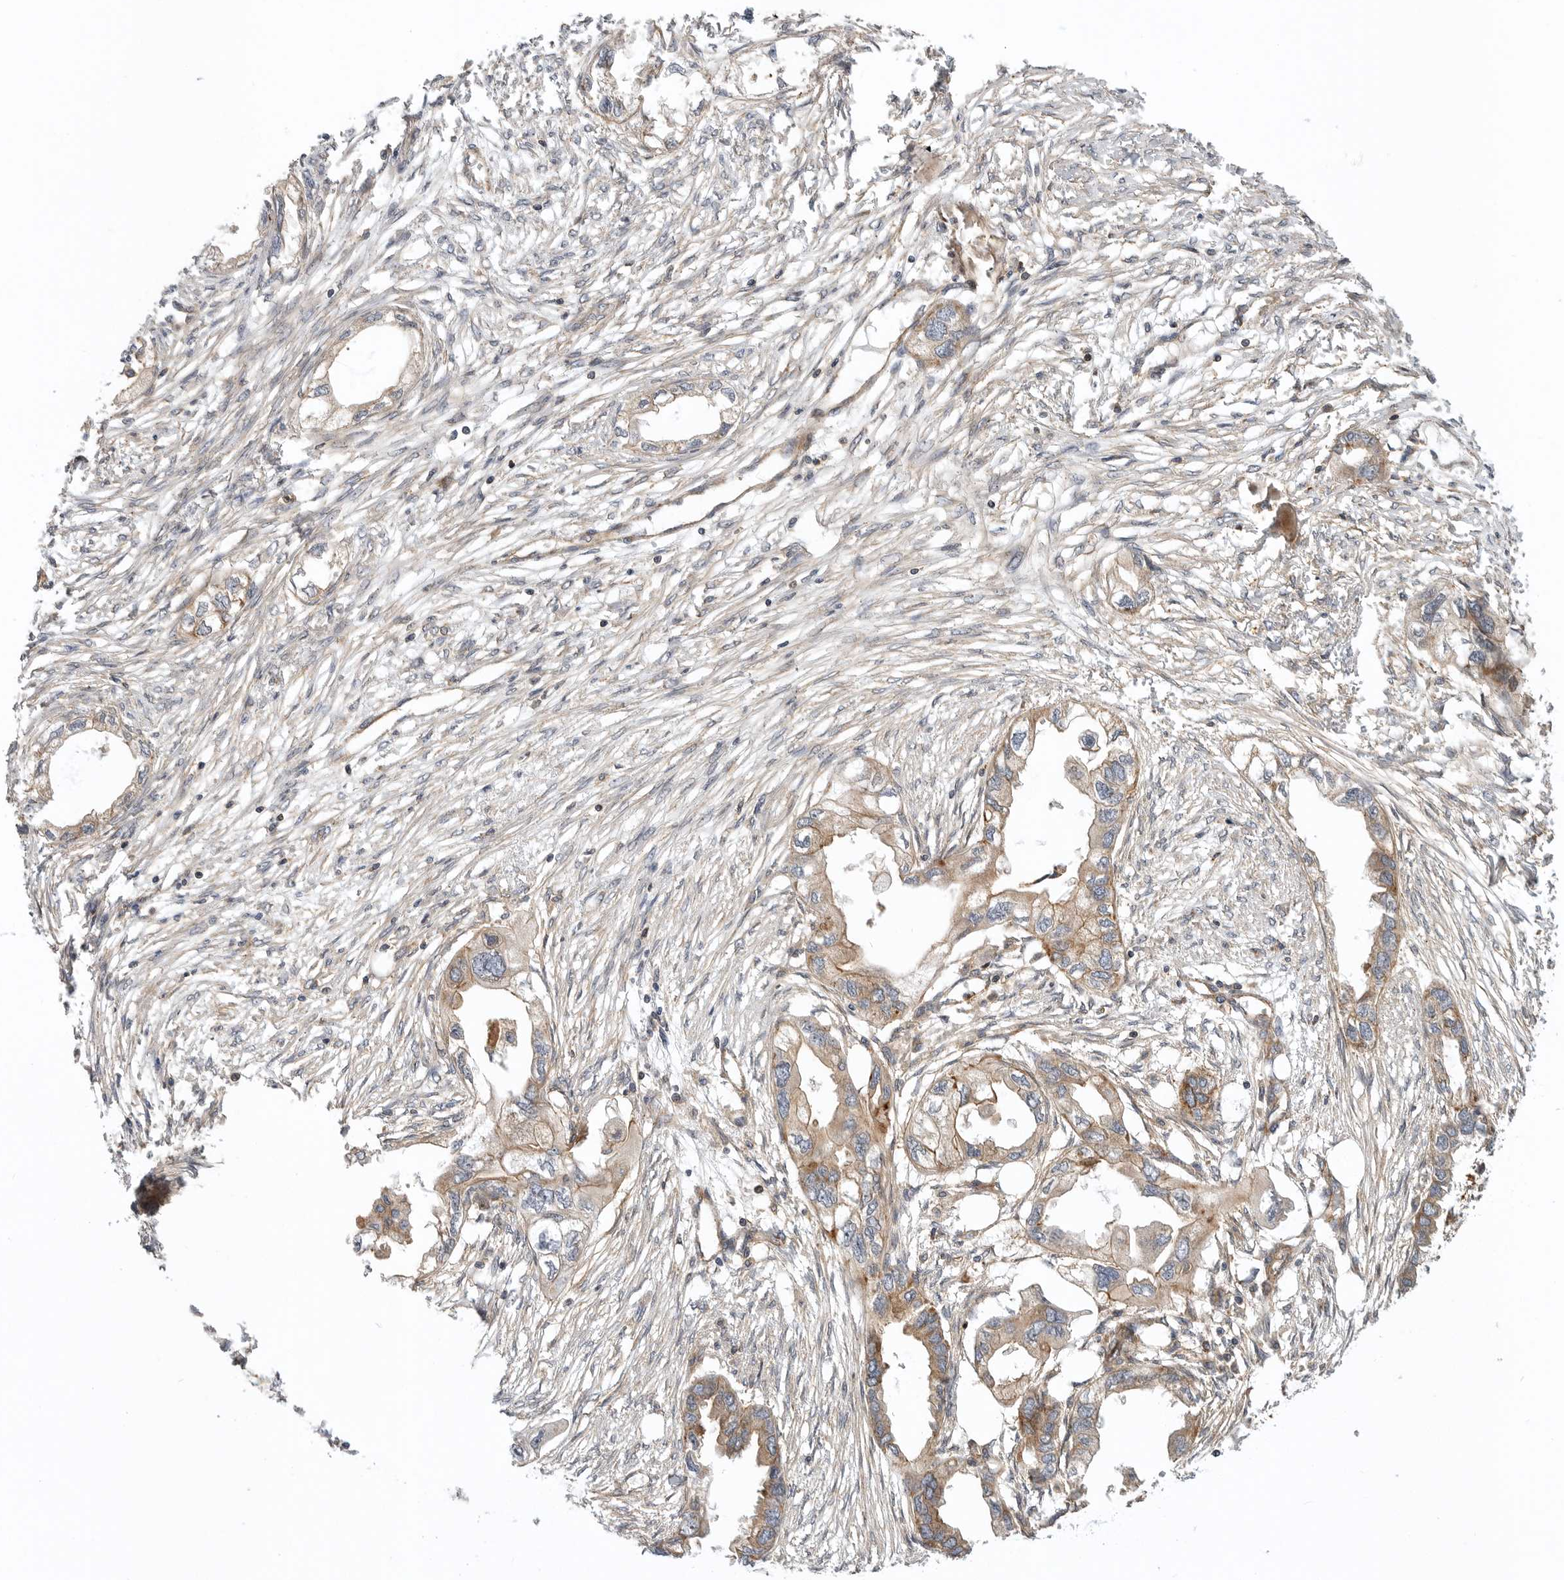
{"staining": {"intensity": "weak", "quantity": ">75%", "location": "cytoplasmic/membranous"}, "tissue": "endometrial cancer", "cell_type": "Tumor cells", "image_type": "cancer", "snomed": [{"axis": "morphology", "description": "Adenocarcinoma, NOS"}, {"axis": "morphology", "description": "Adenocarcinoma, metastatic, NOS"}, {"axis": "topography", "description": "Adipose tissue"}, {"axis": "topography", "description": "Endometrium"}], "caption": "Weak cytoplasmic/membranous positivity for a protein is present in about >75% of tumor cells of endometrial cancer using immunohistochemistry (IHC).", "gene": "GPATCH2", "patient": {"sex": "female", "age": 67}}